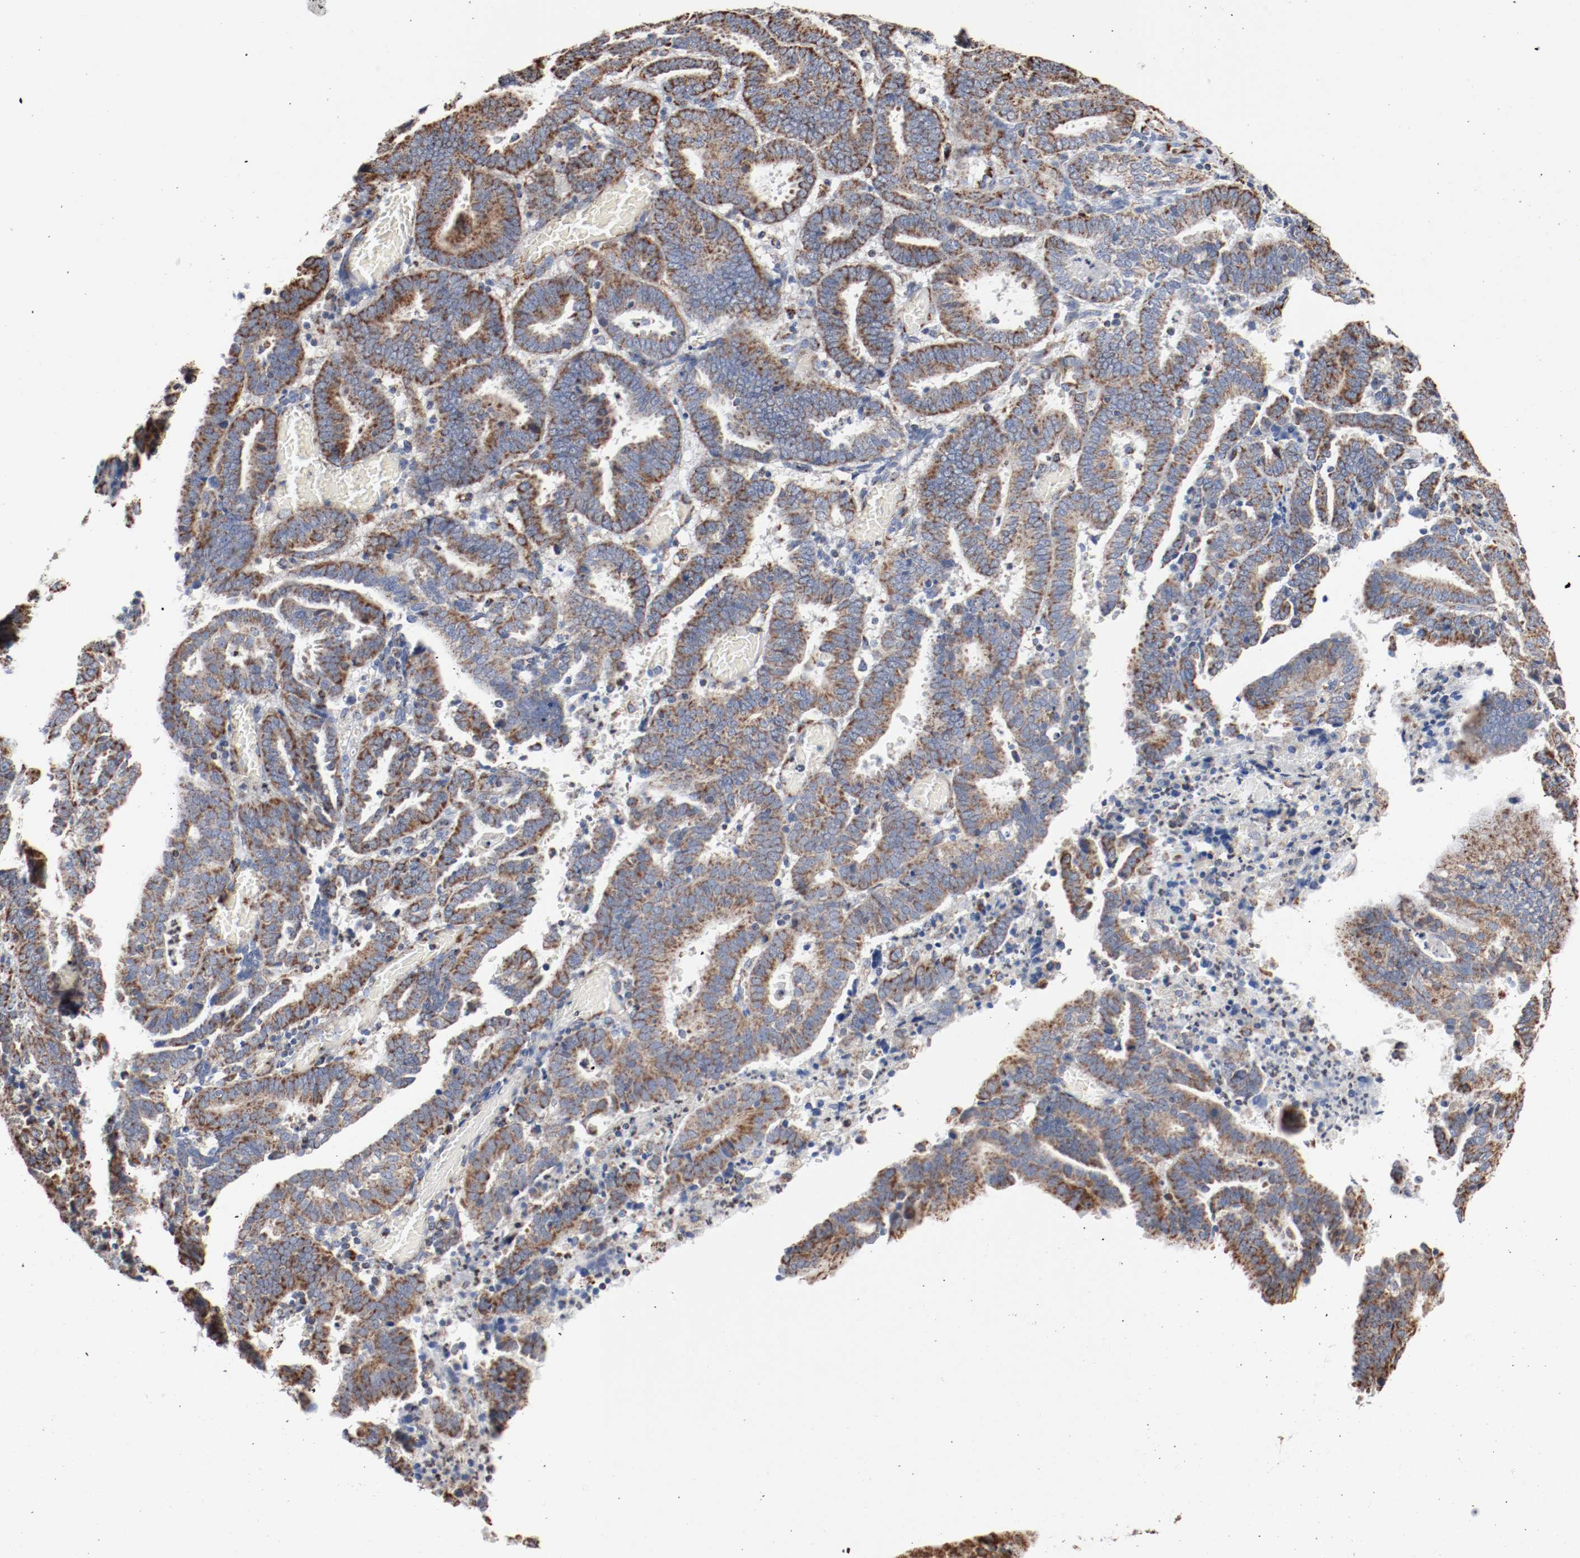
{"staining": {"intensity": "moderate", "quantity": ">75%", "location": "cytoplasmic/membranous"}, "tissue": "endometrial cancer", "cell_type": "Tumor cells", "image_type": "cancer", "snomed": [{"axis": "morphology", "description": "Adenocarcinoma, NOS"}, {"axis": "topography", "description": "Uterus"}], "caption": "A micrograph of human endometrial cancer stained for a protein reveals moderate cytoplasmic/membranous brown staining in tumor cells.", "gene": "NDUFS4", "patient": {"sex": "female", "age": 83}}